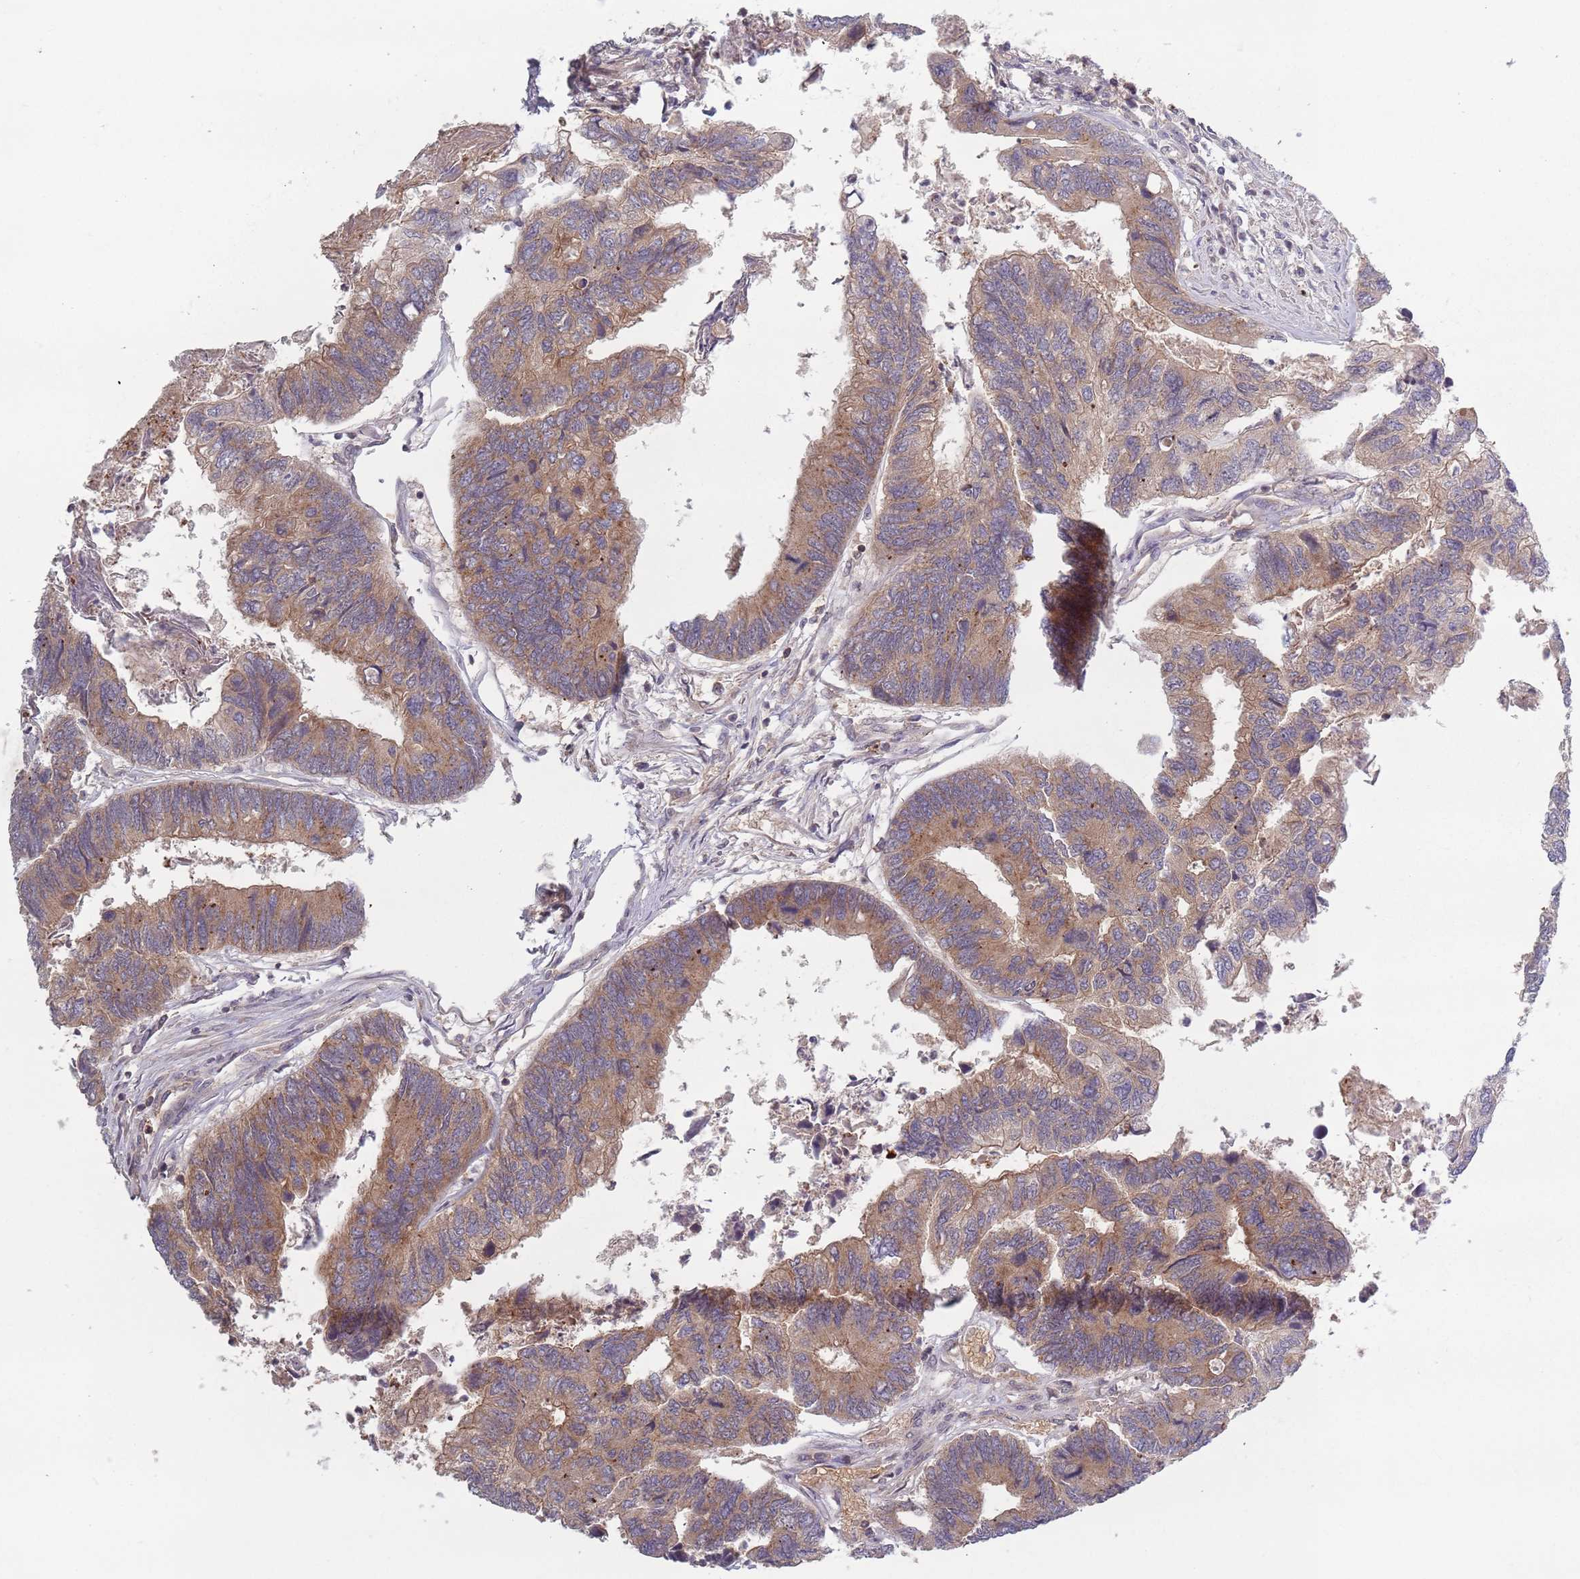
{"staining": {"intensity": "moderate", "quantity": ">75%", "location": "cytoplasmic/membranous"}, "tissue": "colorectal cancer", "cell_type": "Tumor cells", "image_type": "cancer", "snomed": [{"axis": "morphology", "description": "Adenocarcinoma, NOS"}, {"axis": "topography", "description": "Colon"}], "caption": "Immunohistochemistry (IHC) photomicrograph of adenocarcinoma (colorectal) stained for a protein (brown), which shows medium levels of moderate cytoplasmic/membranous expression in about >75% of tumor cells.", "gene": "ASB13", "patient": {"sex": "female", "age": 67}}